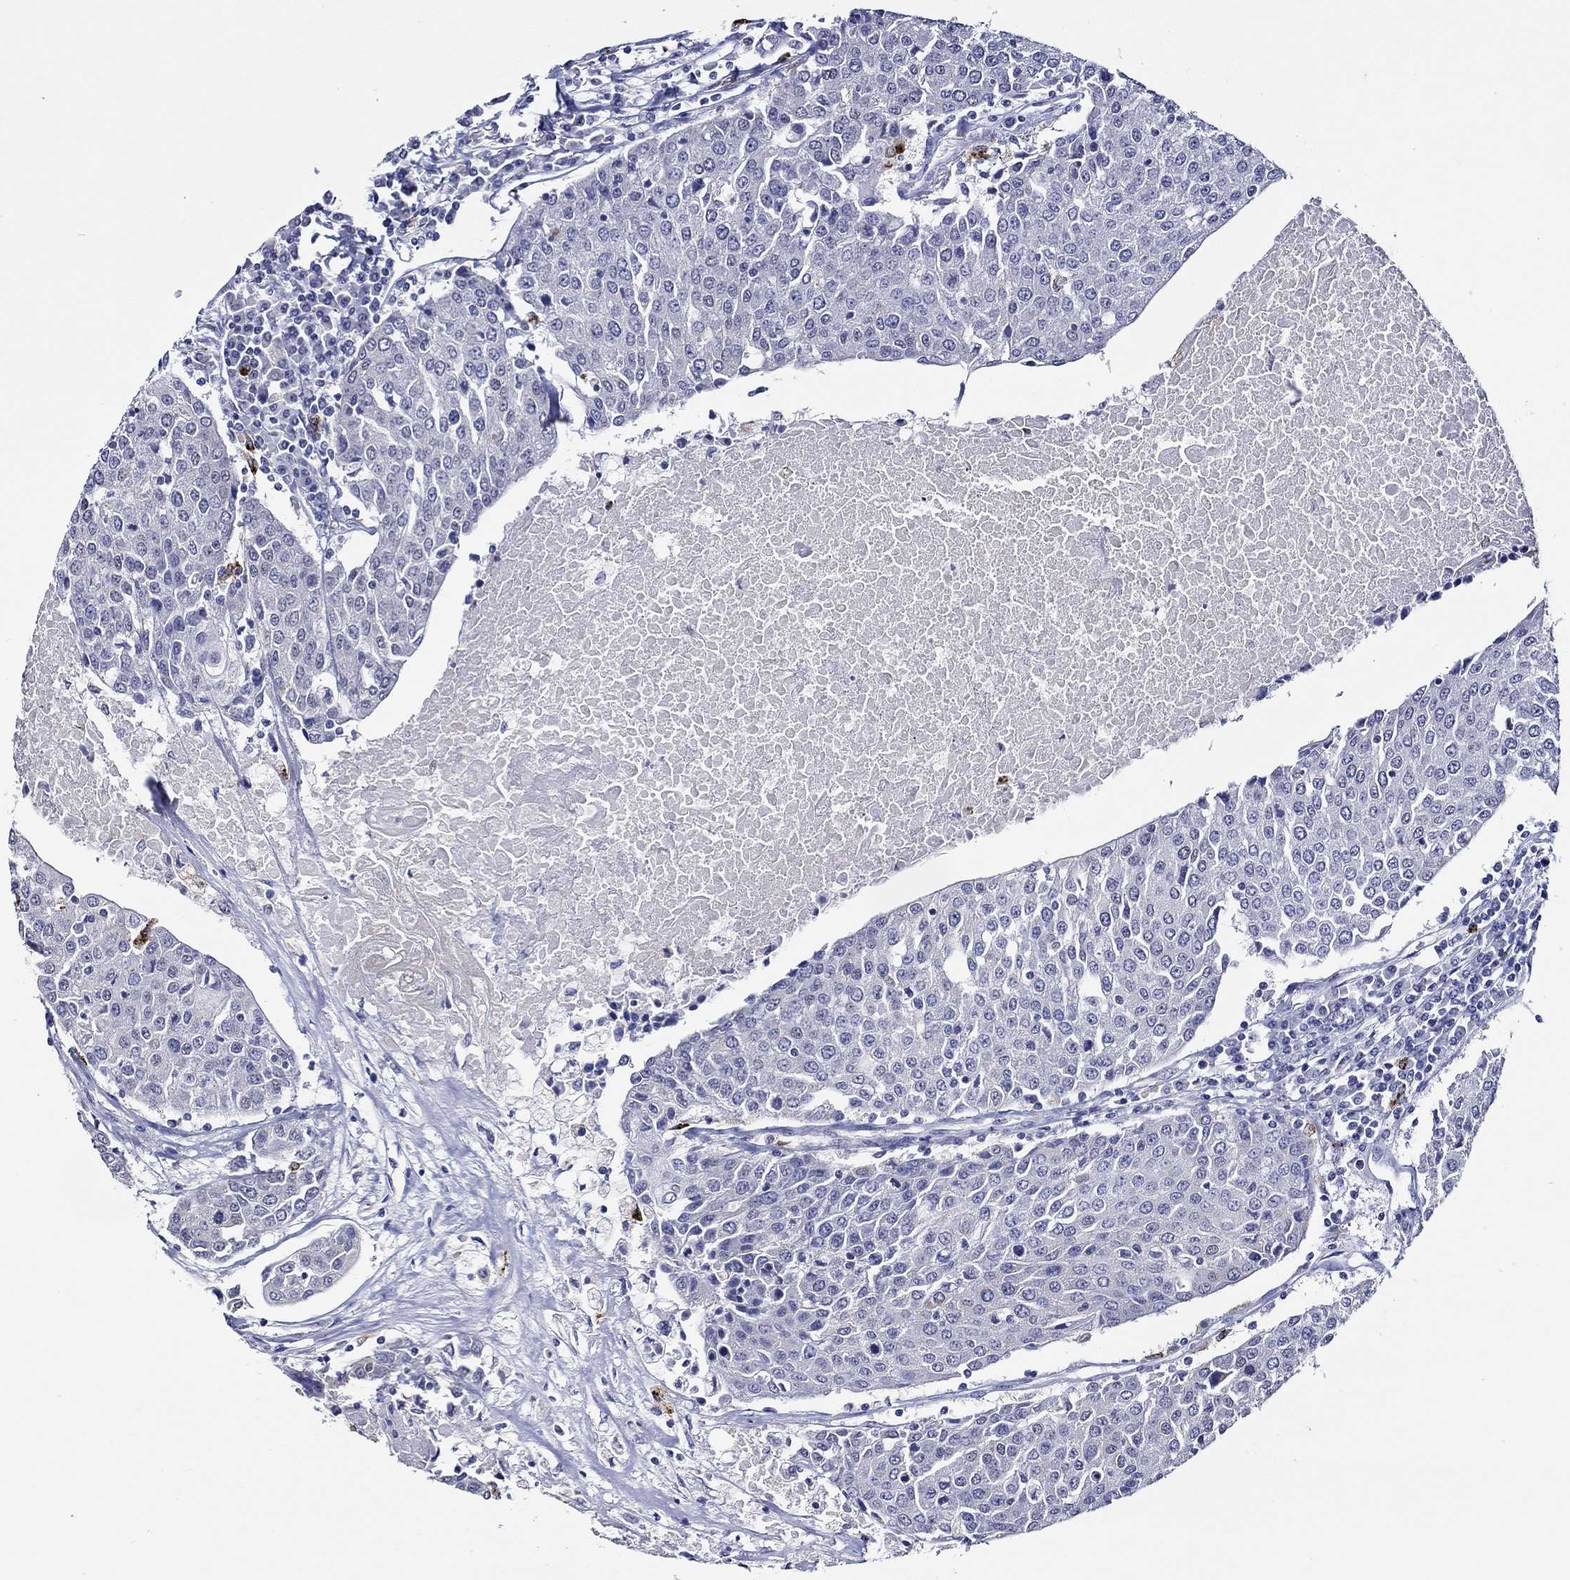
{"staining": {"intensity": "negative", "quantity": "none", "location": "none"}, "tissue": "urothelial cancer", "cell_type": "Tumor cells", "image_type": "cancer", "snomed": [{"axis": "morphology", "description": "Urothelial carcinoma, High grade"}, {"axis": "topography", "description": "Urinary bladder"}], "caption": "Micrograph shows no significant protein positivity in tumor cells of high-grade urothelial carcinoma.", "gene": "GATA2", "patient": {"sex": "female", "age": 85}}